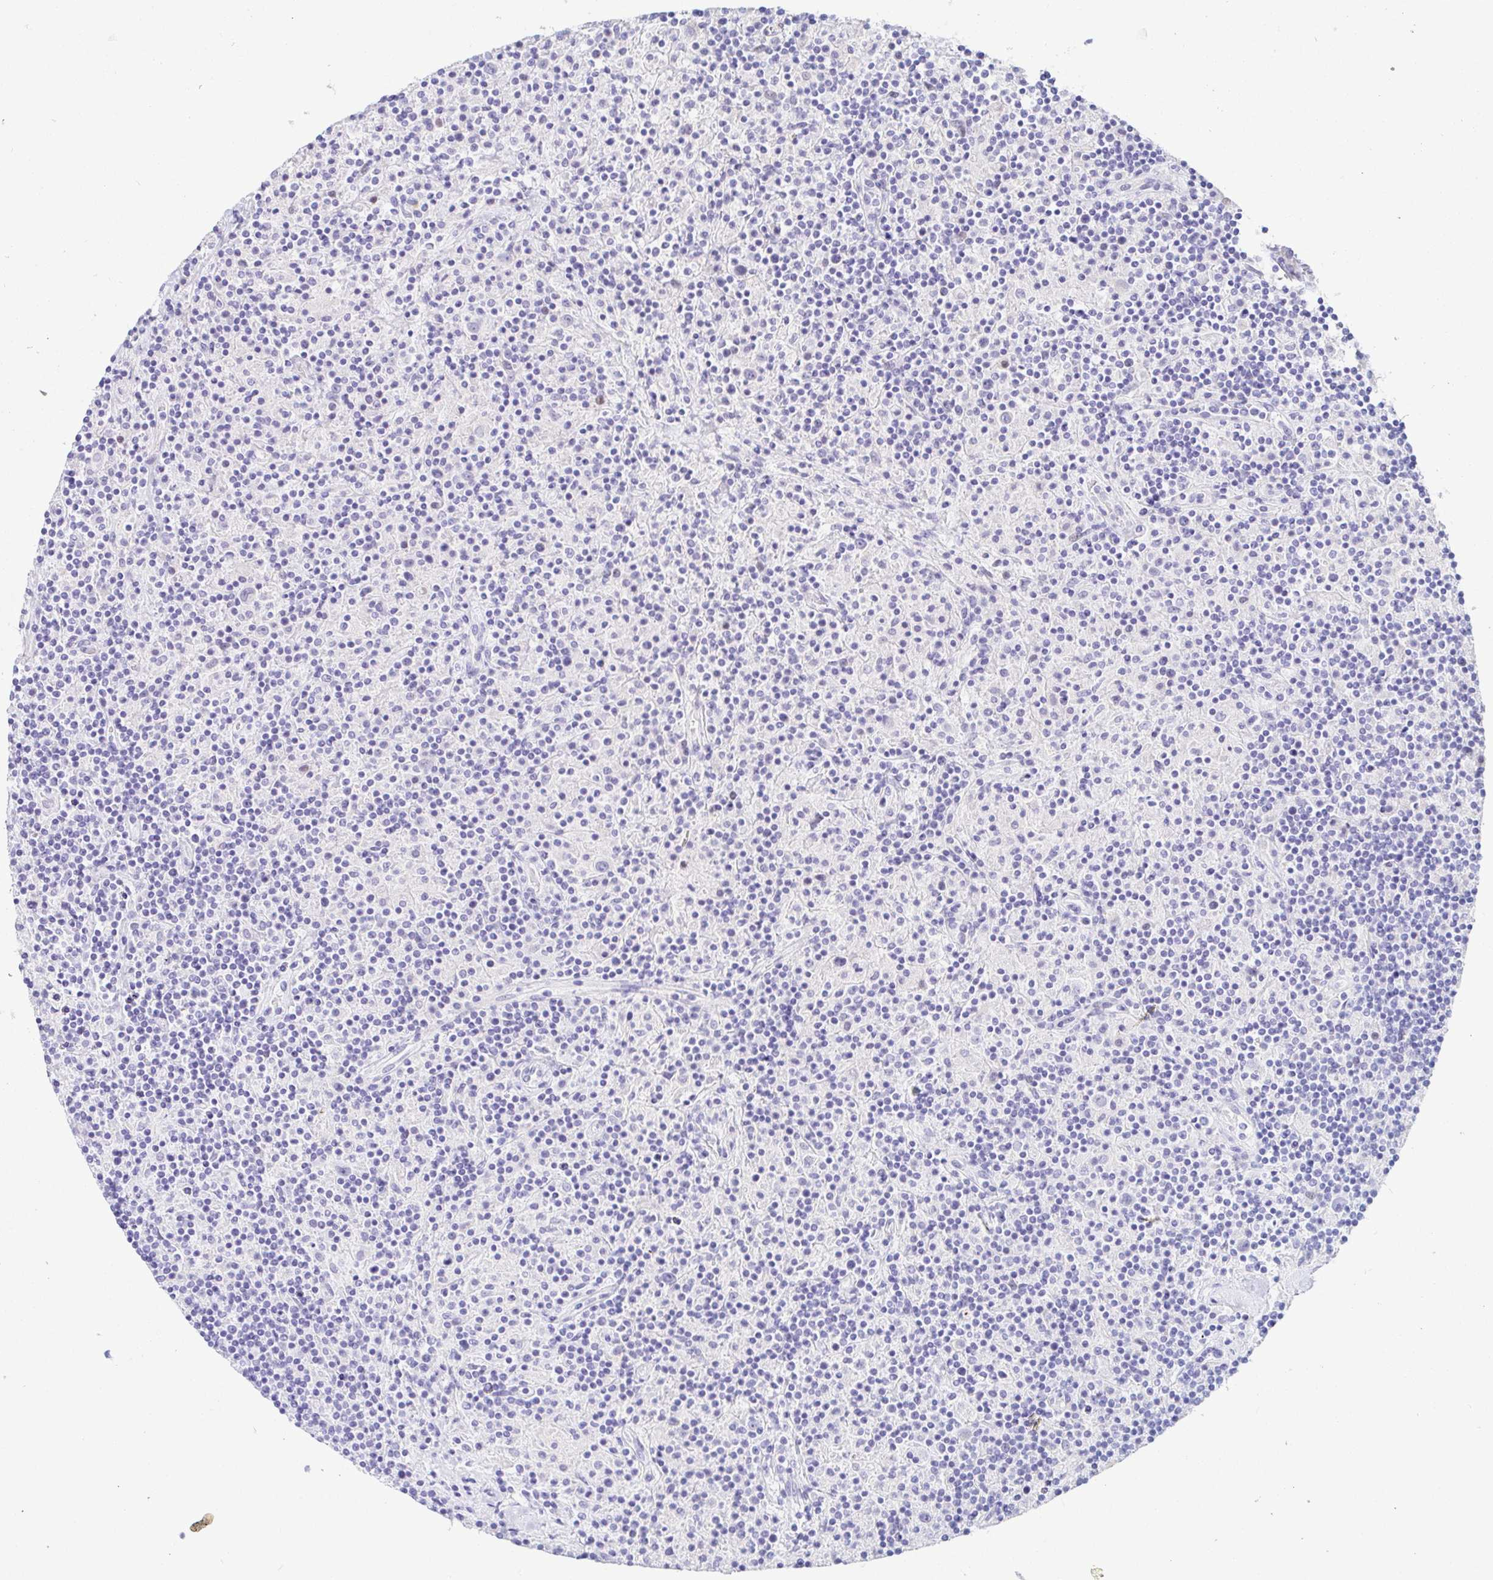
{"staining": {"intensity": "negative", "quantity": "none", "location": "none"}, "tissue": "lymphoma", "cell_type": "Tumor cells", "image_type": "cancer", "snomed": [{"axis": "morphology", "description": "Hodgkin's disease, NOS"}, {"axis": "topography", "description": "Lymph node"}], "caption": "There is no significant staining in tumor cells of Hodgkin's disease.", "gene": "PINLYP", "patient": {"sex": "male", "age": 70}}